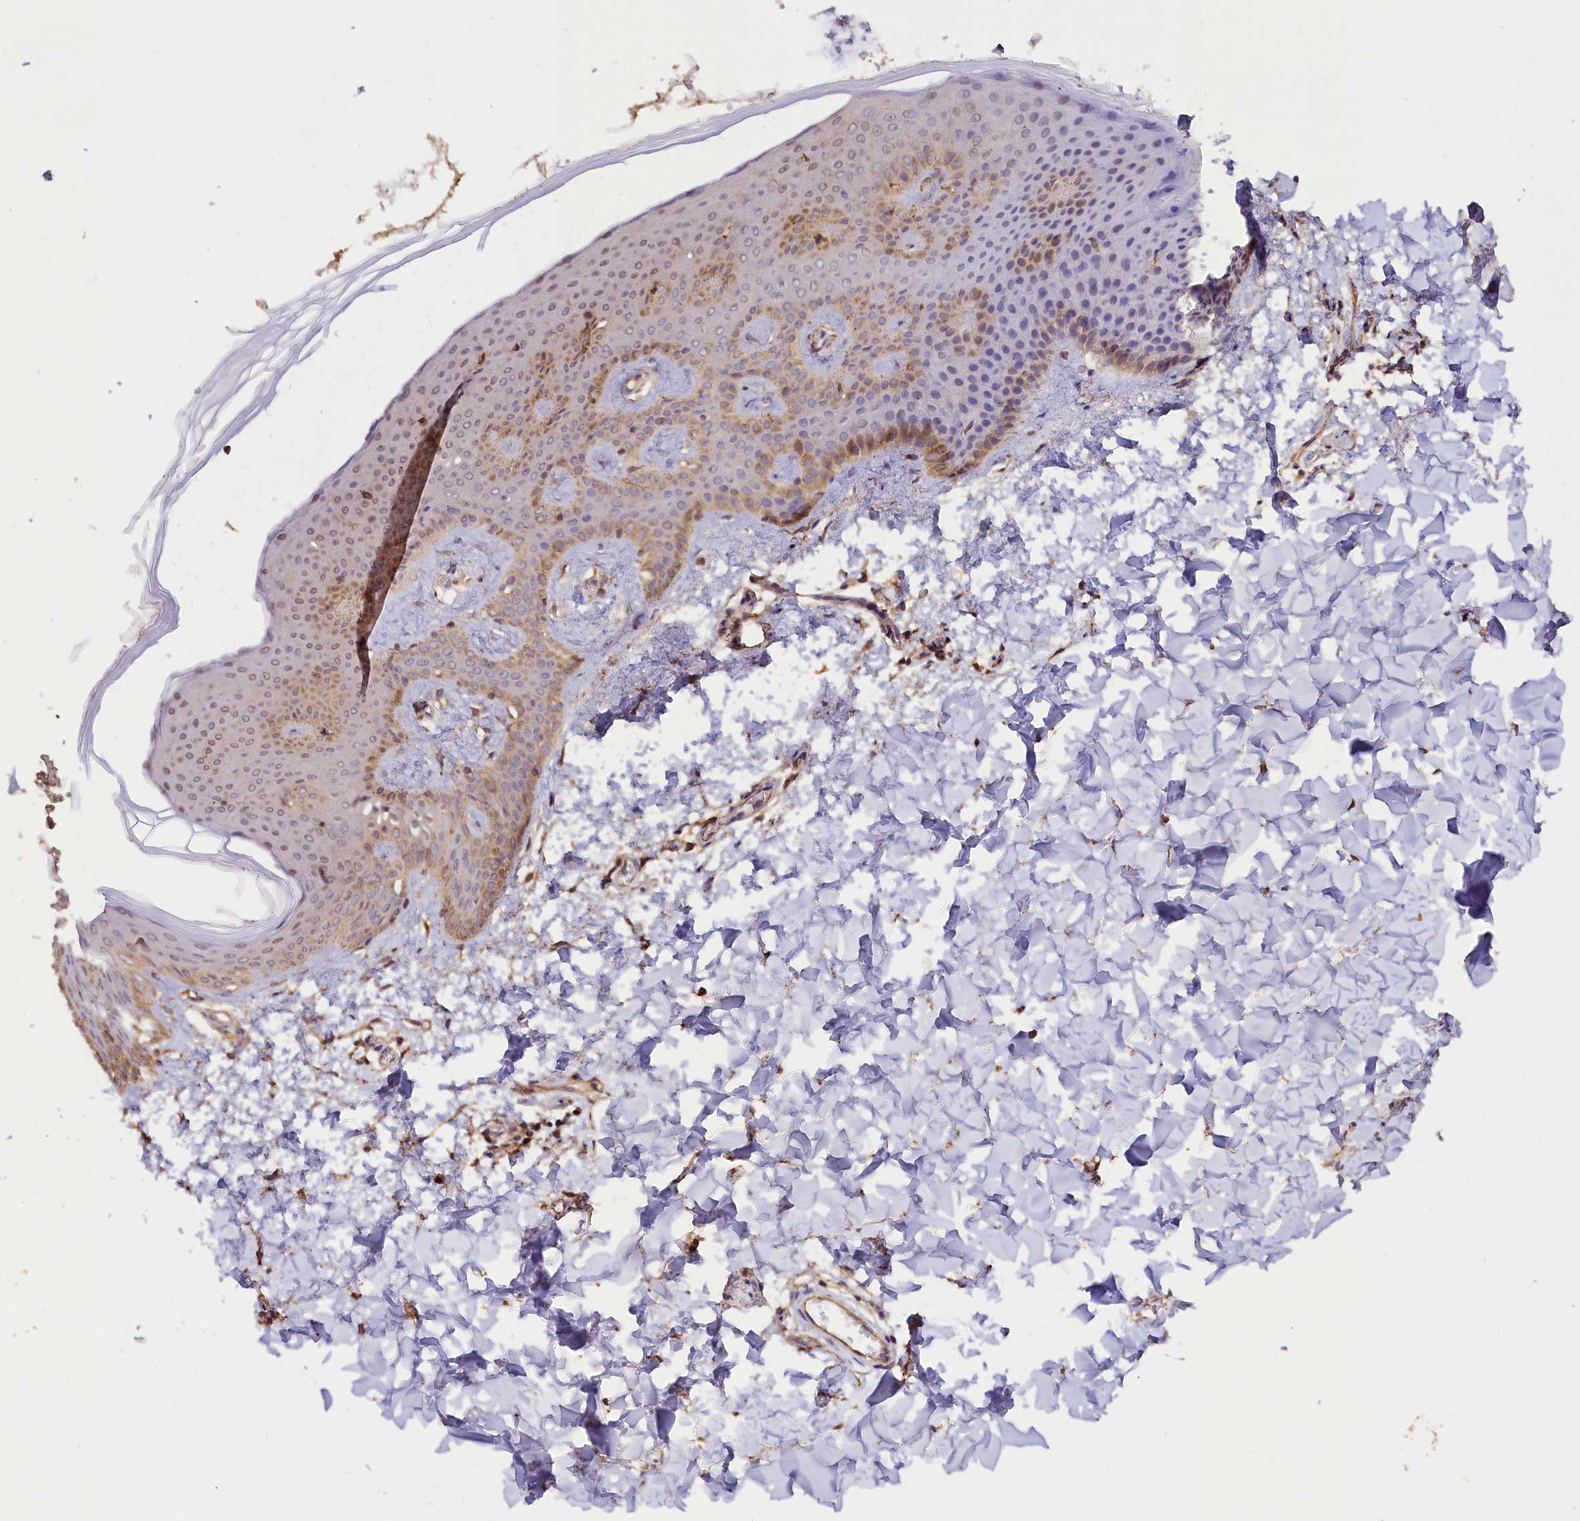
{"staining": {"intensity": "moderate", "quantity": ">75%", "location": "cytoplasmic/membranous"}, "tissue": "skin", "cell_type": "Fibroblasts", "image_type": "normal", "snomed": [{"axis": "morphology", "description": "Normal tissue, NOS"}, {"axis": "topography", "description": "Skin"}], "caption": "Immunohistochemical staining of normal human skin demonstrates >75% levels of moderate cytoplasmic/membranous protein expression in approximately >75% of fibroblasts. (IHC, brightfield microscopy, high magnification).", "gene": "KATNB1", "patient": {"sex": "male", "age": 36}}